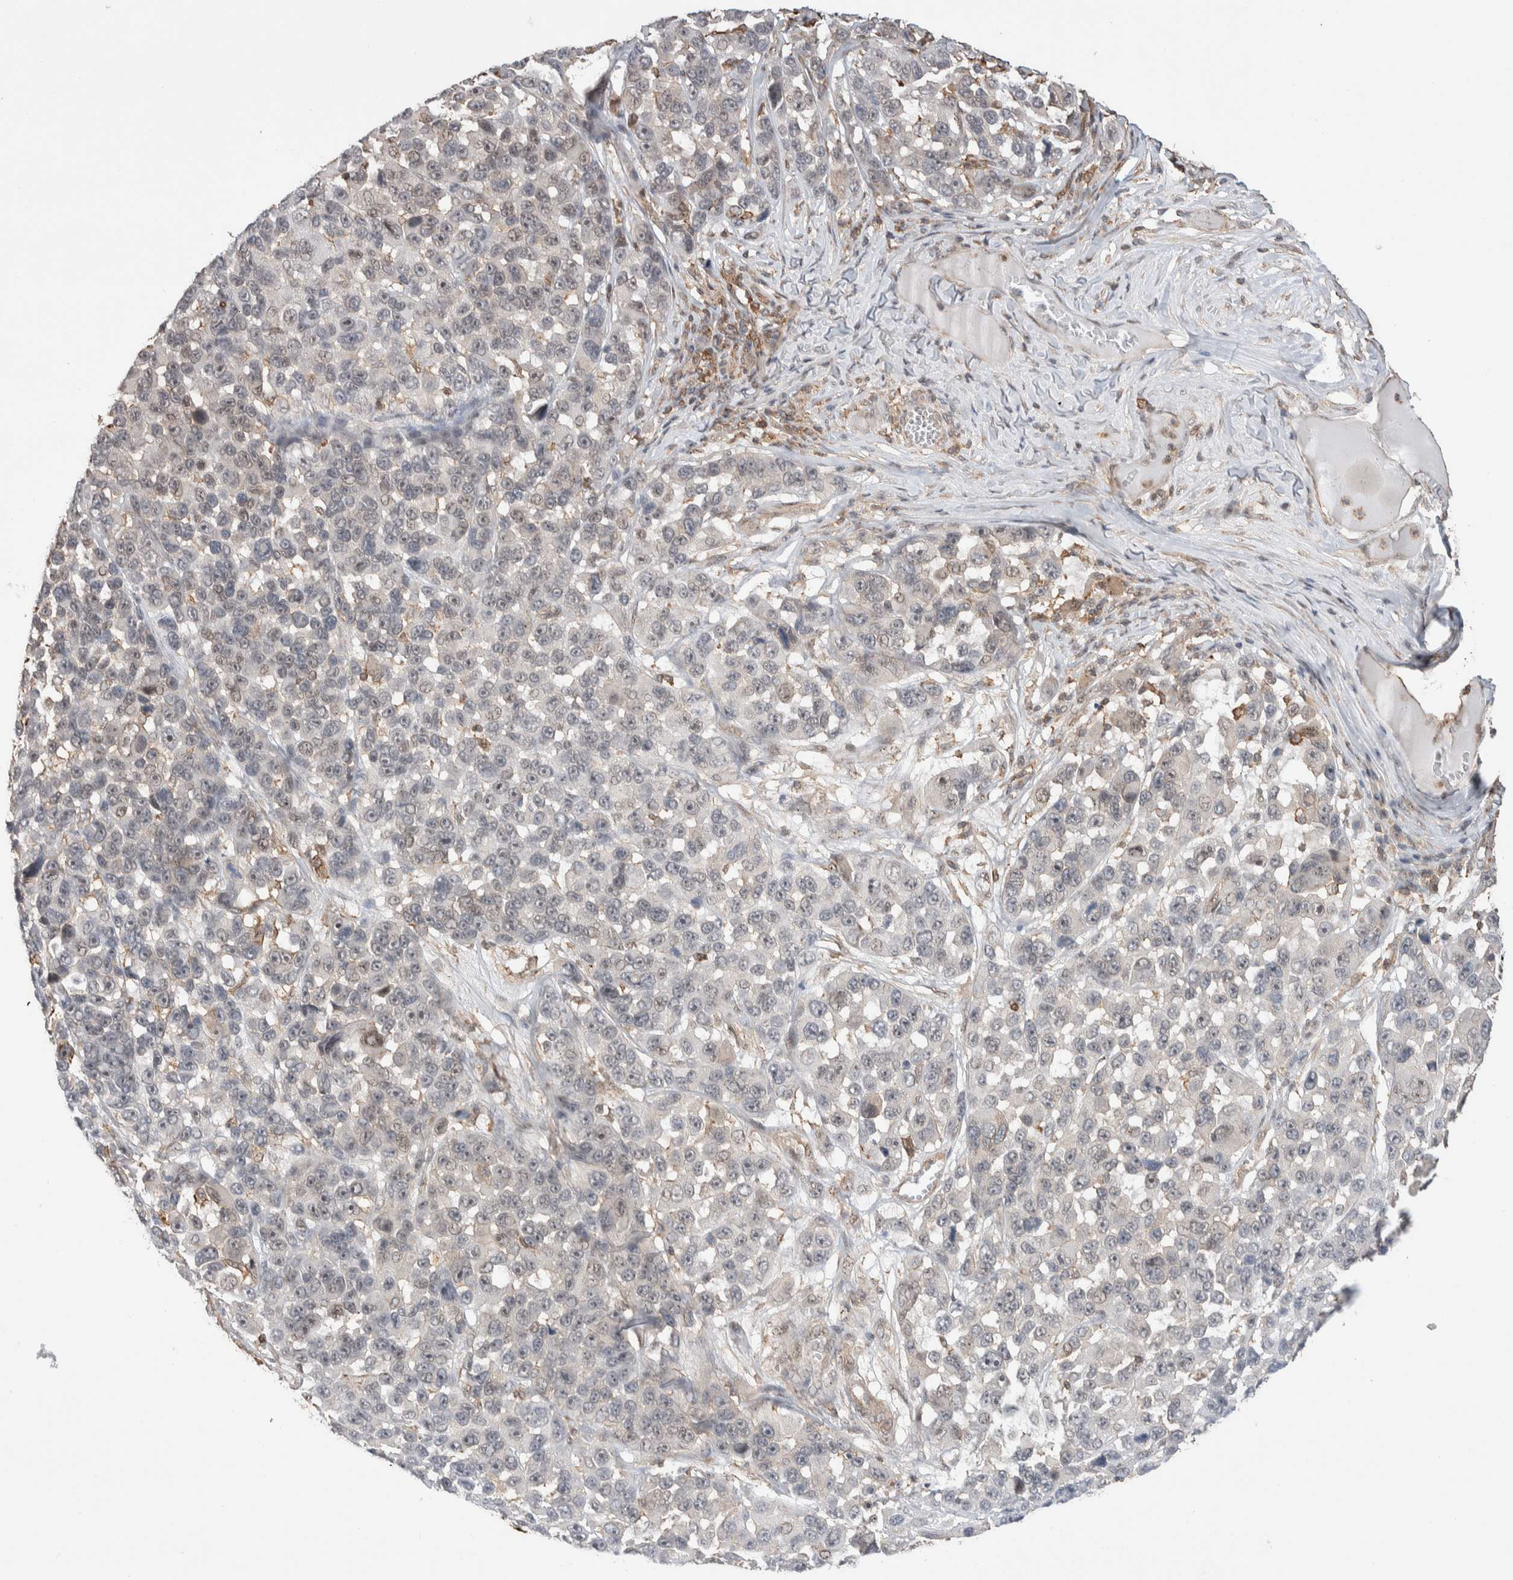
{"staining": {"intensity": "negative", "quantity": "none", "location": "none"}, "tissue": "melanoma", "cell_type": "Tumor cells", "image_type": "cancer", "snomed": [{"axis": "morphology", "description": "Malignant melanoma, NOS"}, {"axis": "topography", "description": "Skin"}], "caption": "A micrograph of melanoma stained for a protein reveals no brown staining in tumor cells.", "gene": "ZNF704", "patient": {"sex": "male", "age": 53}}